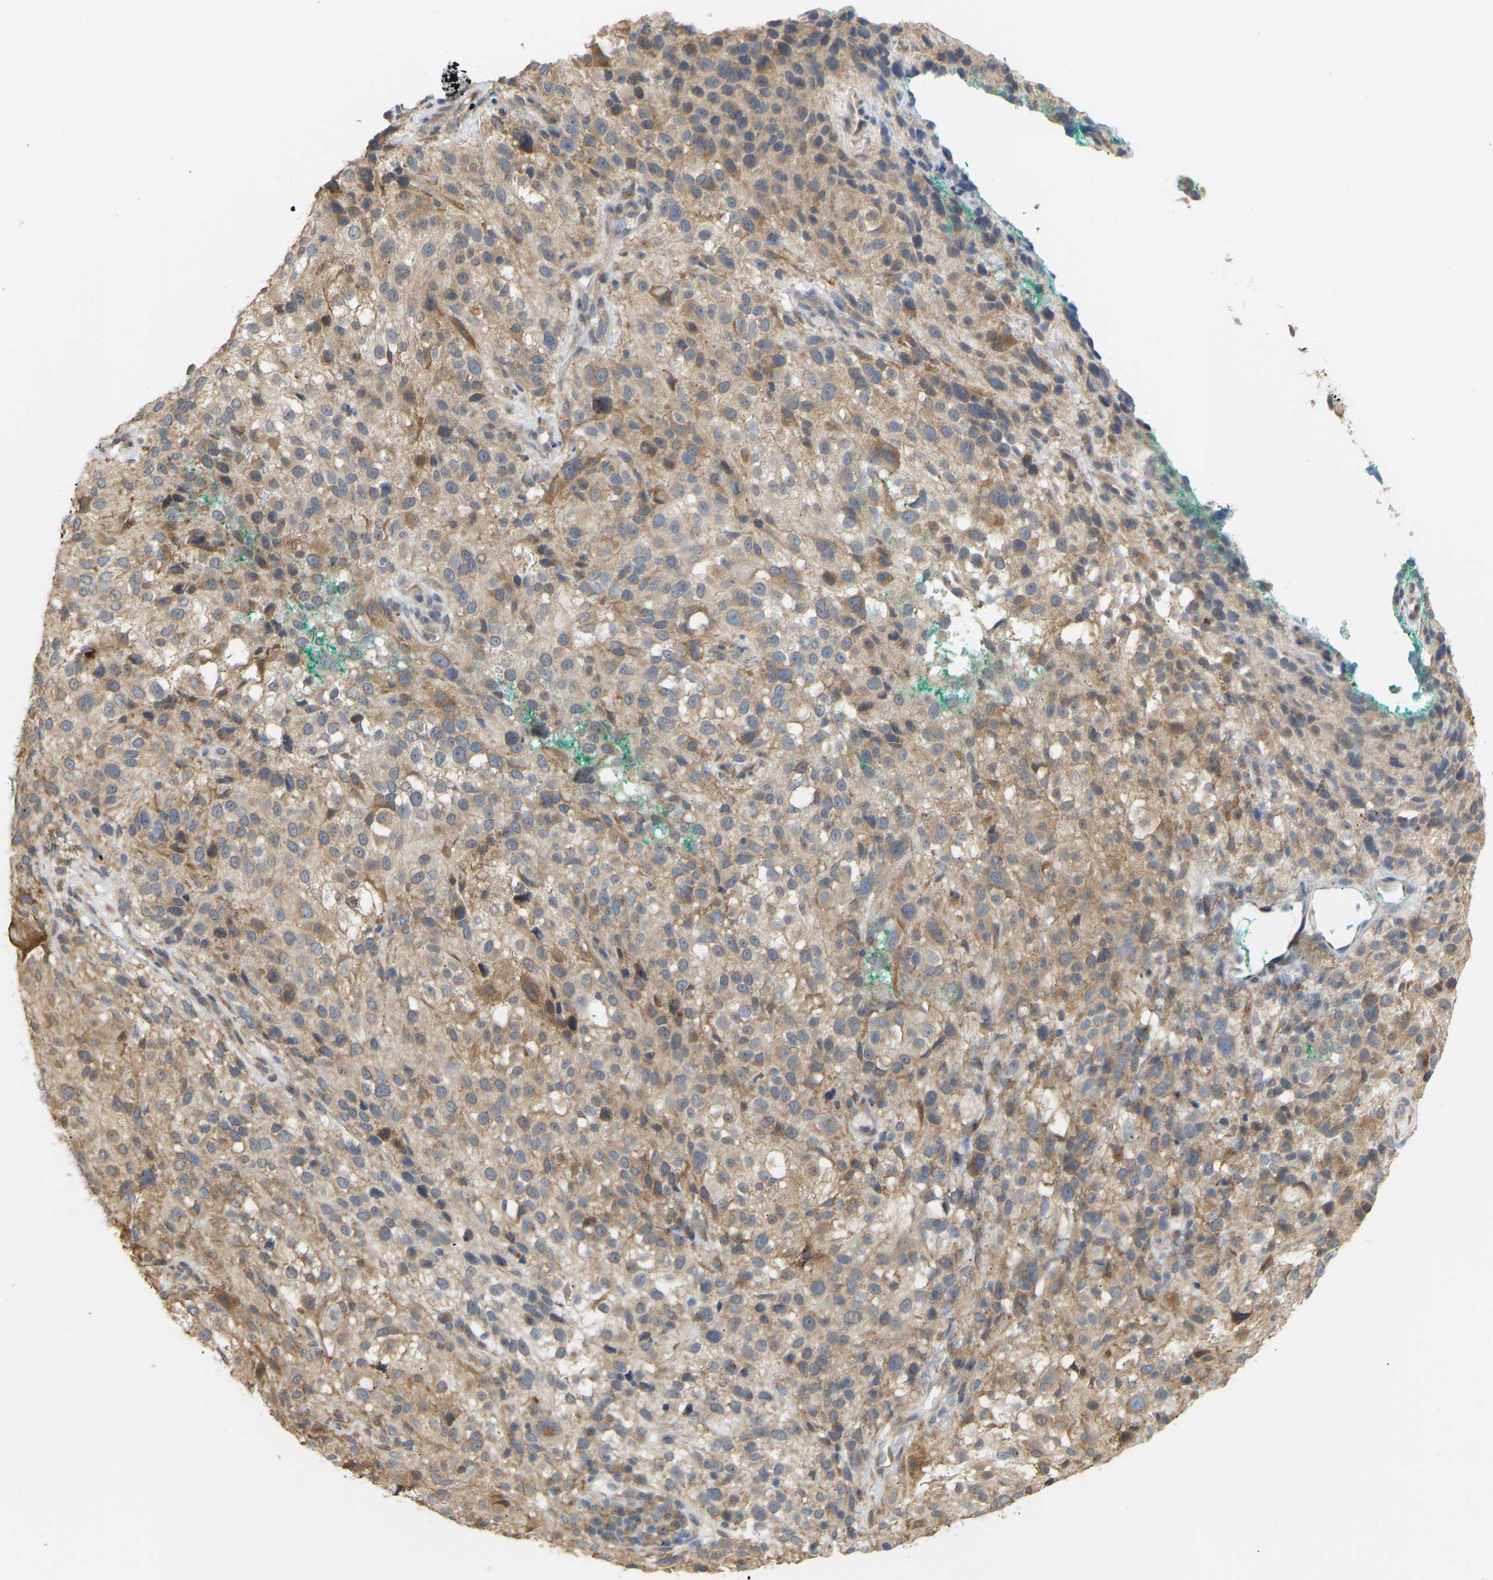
{"staining": {"intensity": "weak", "quantity": ">75%", "location": "cytoplasmic/membranous"}, "tissue": "melanoma", "cell_type": "Tumor cells", "image_type": "cancer", "snomed": [{"axis": "morphology", "description": "Necrosis, NOS"}, {"axis": "morphology", "description": "Malignant melanoma, NOS"}, {"axis": "topography", "description": "Skin"}], "caption": "Weak cytoplasmic/membranous expression for a protein is appreciated in approximately >75% of tumor cells of malignant melanoma using immunohistochemistry (IHC).", "gene": "BEND3", "patient": {"sex": "female", "age": 87}}